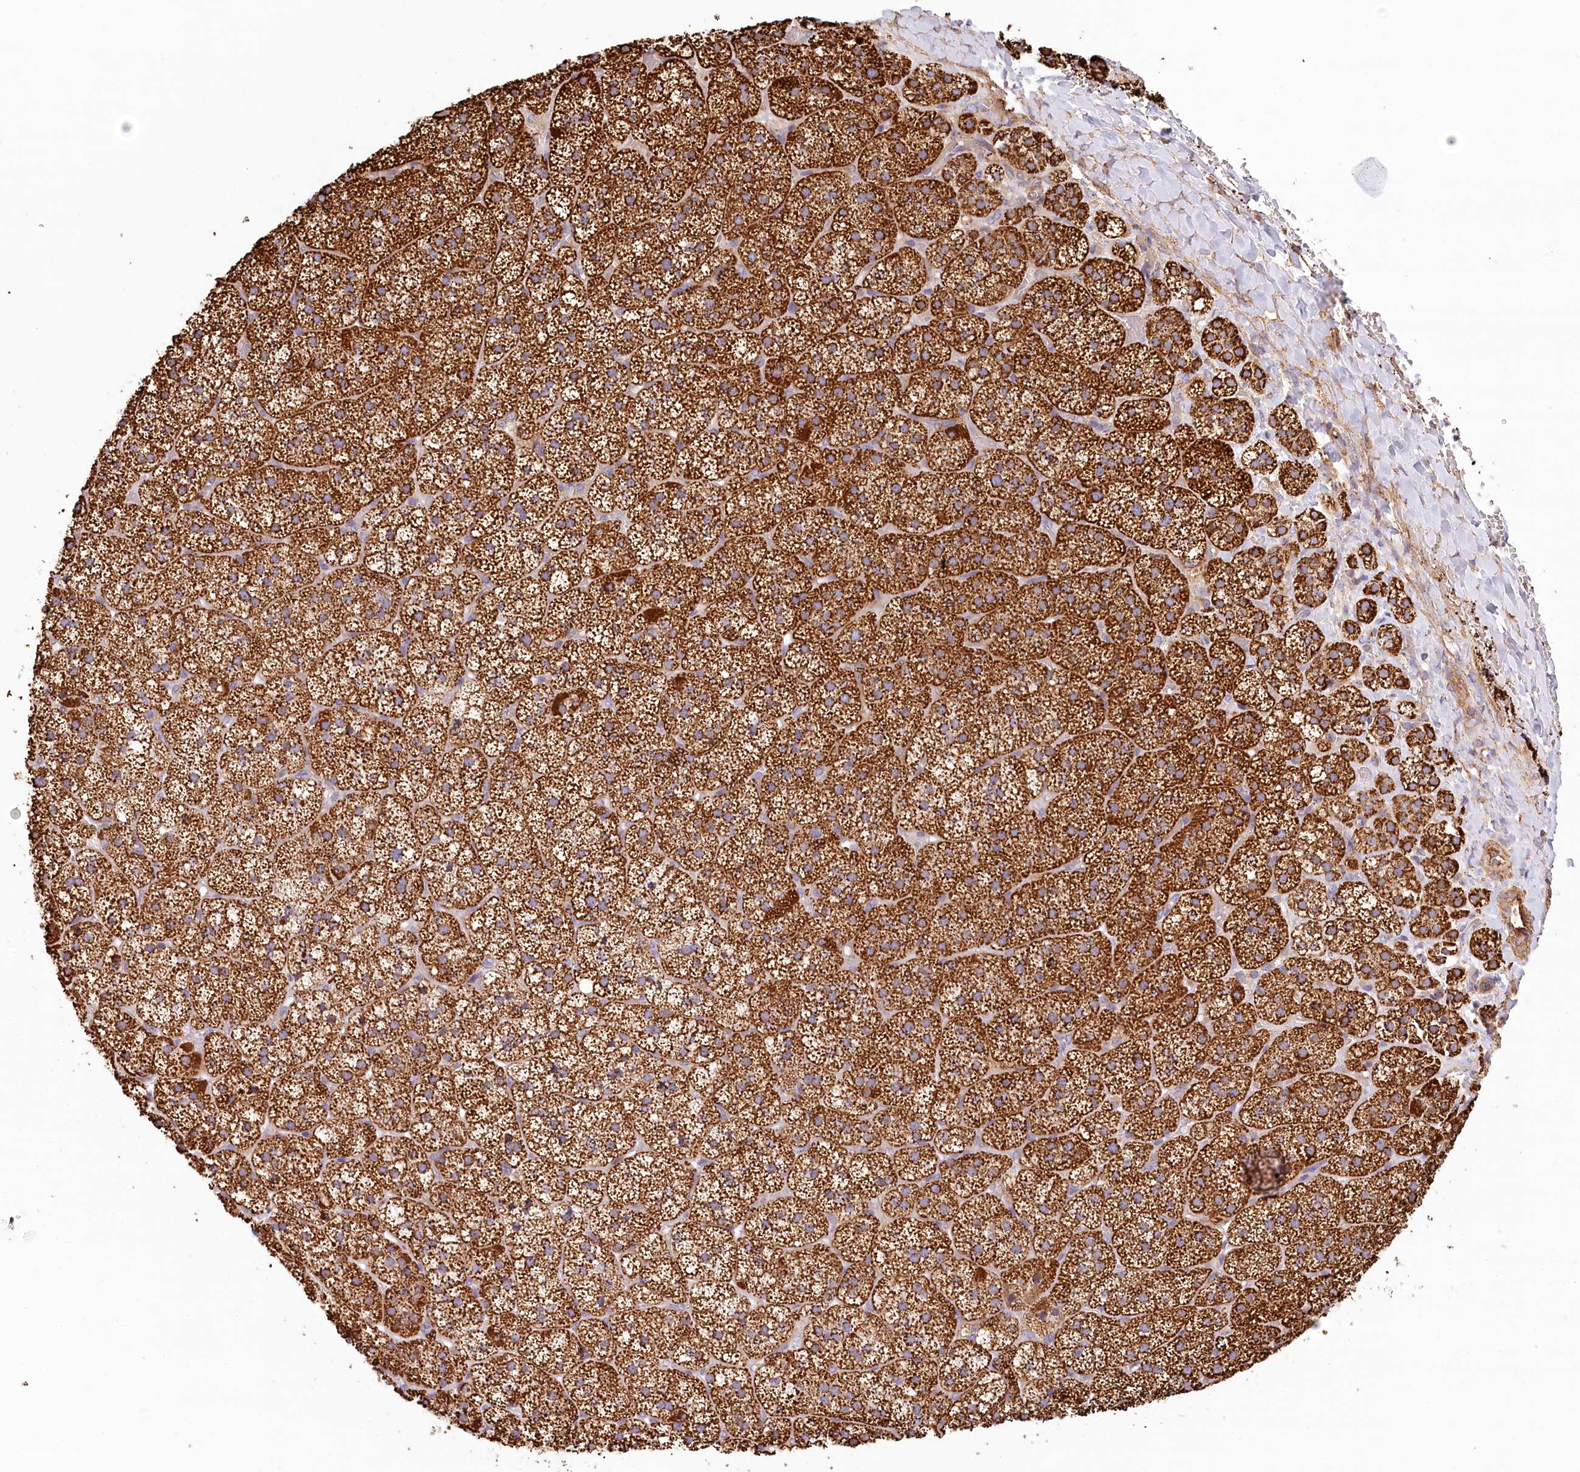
{"staining": {"intensity": "strong", "quantity": ">75%", "location": "cytoplasmic/membranous"}, "tissue": "adrenal gland", "cell_type": "Glandular cells", "image_type": "normal", "snomed": [{"axis": "morphology", "description": "Normal tissue, NOS"}, {"axis": "topography", "description": "Adrenal gland"}], "caption": "IHC photomicrograph of benign human adrenal gland stained for a protein (brown), which displays high levels of strong cytoplasmic/membranous positivity in about >75% of glandular cells.", "gene": "UMPS", "patient": {"sex": "female", "age": 44}}